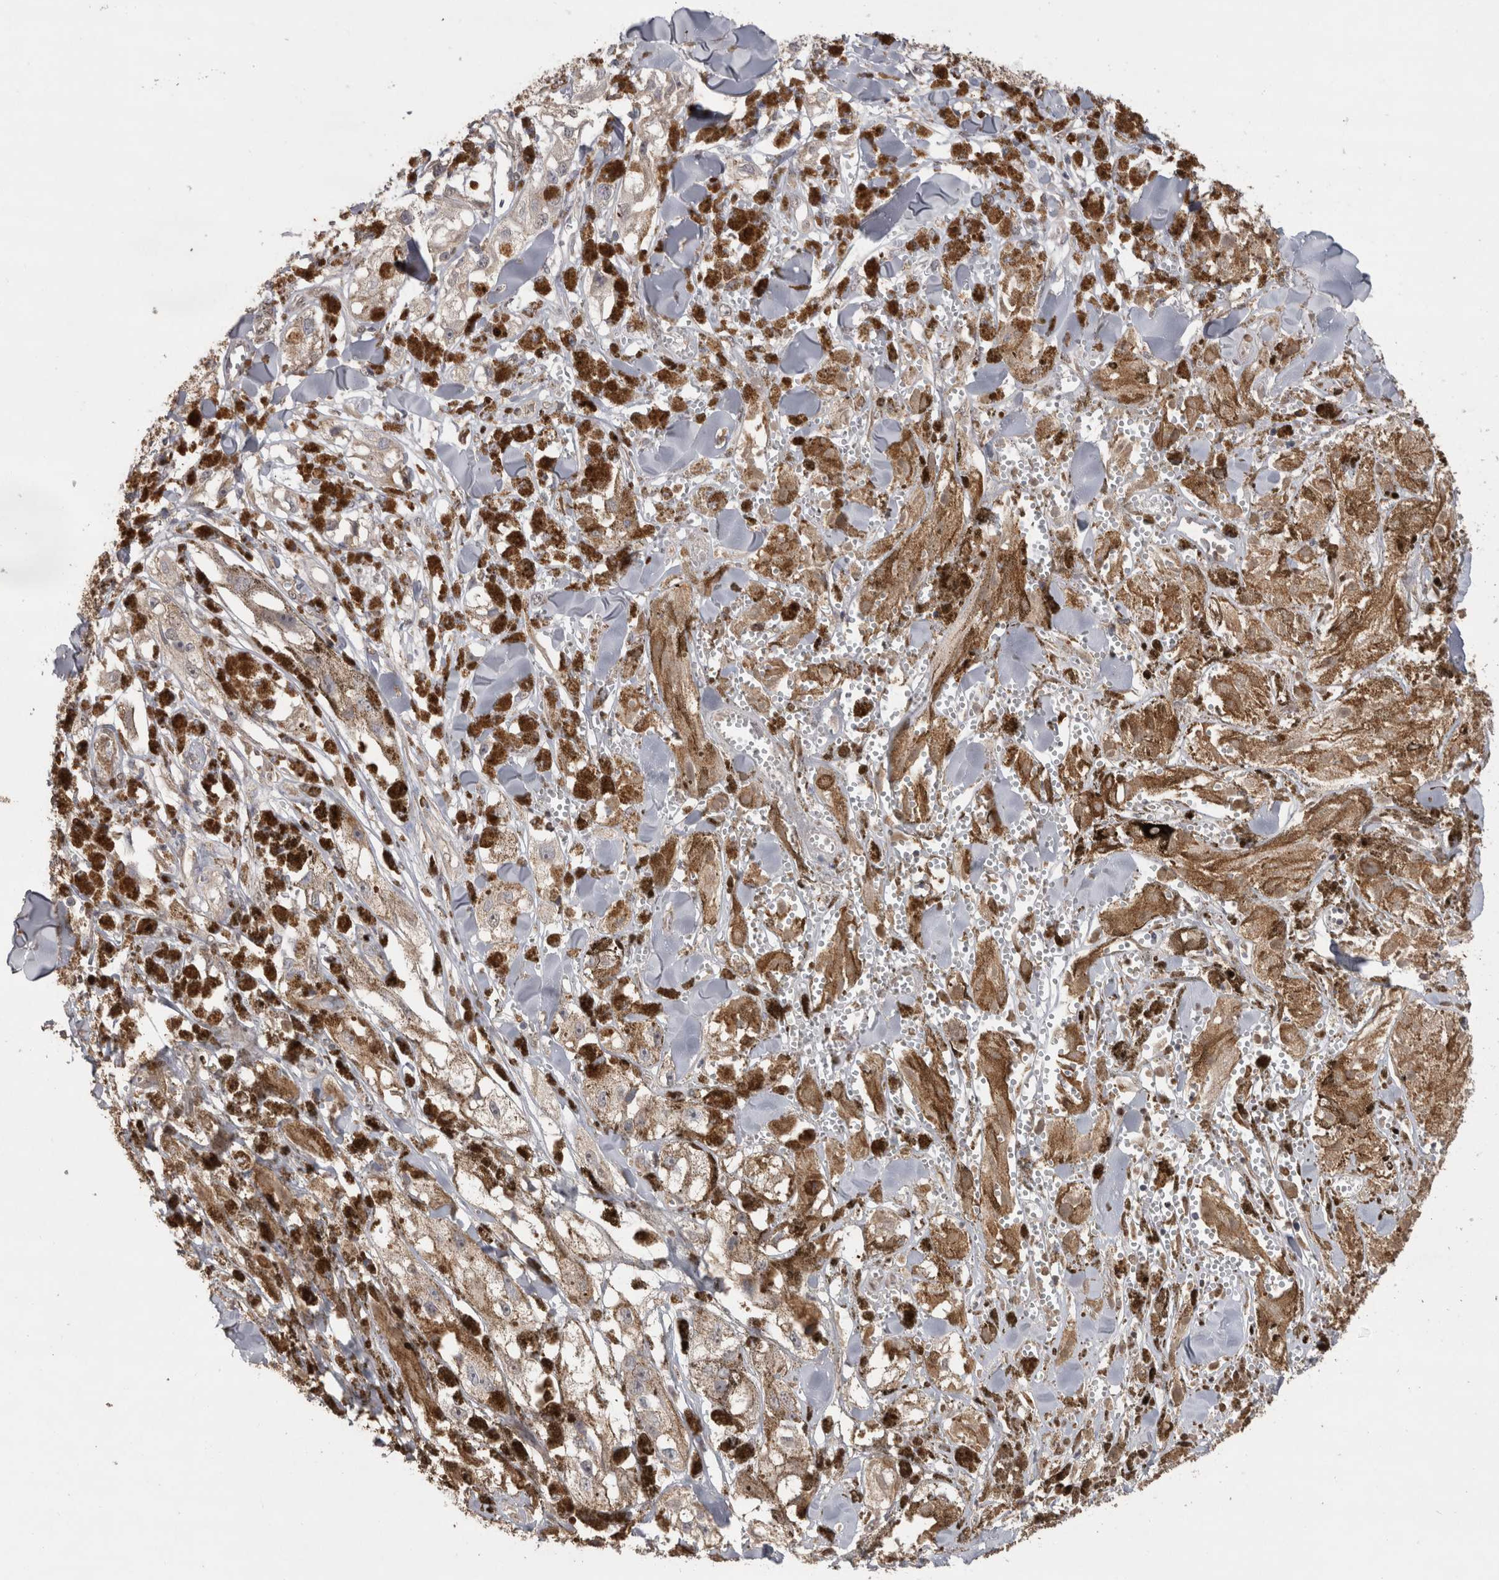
{"staining": {"intensity": "weak", "quantity": "25%-75%", "location": "cytoplasmic/membranous"}, "tissue": "melanoma", "cell_type": "Tumor cells", "image_type": "cancer", "snomed": [{"axis": "morphology", "description": "Malignant melanoma, NOS"}, {"axis": "topography", "description": "Skin"}], "caption": "Brown immunohistochemical staining in malignant melanoma reveals weak cytoplasmic/membranous positivity in approximately 25%-75% of tumor cells.", "gene": "CRELD2", "patient": {"sex": "male", "age": 88}}